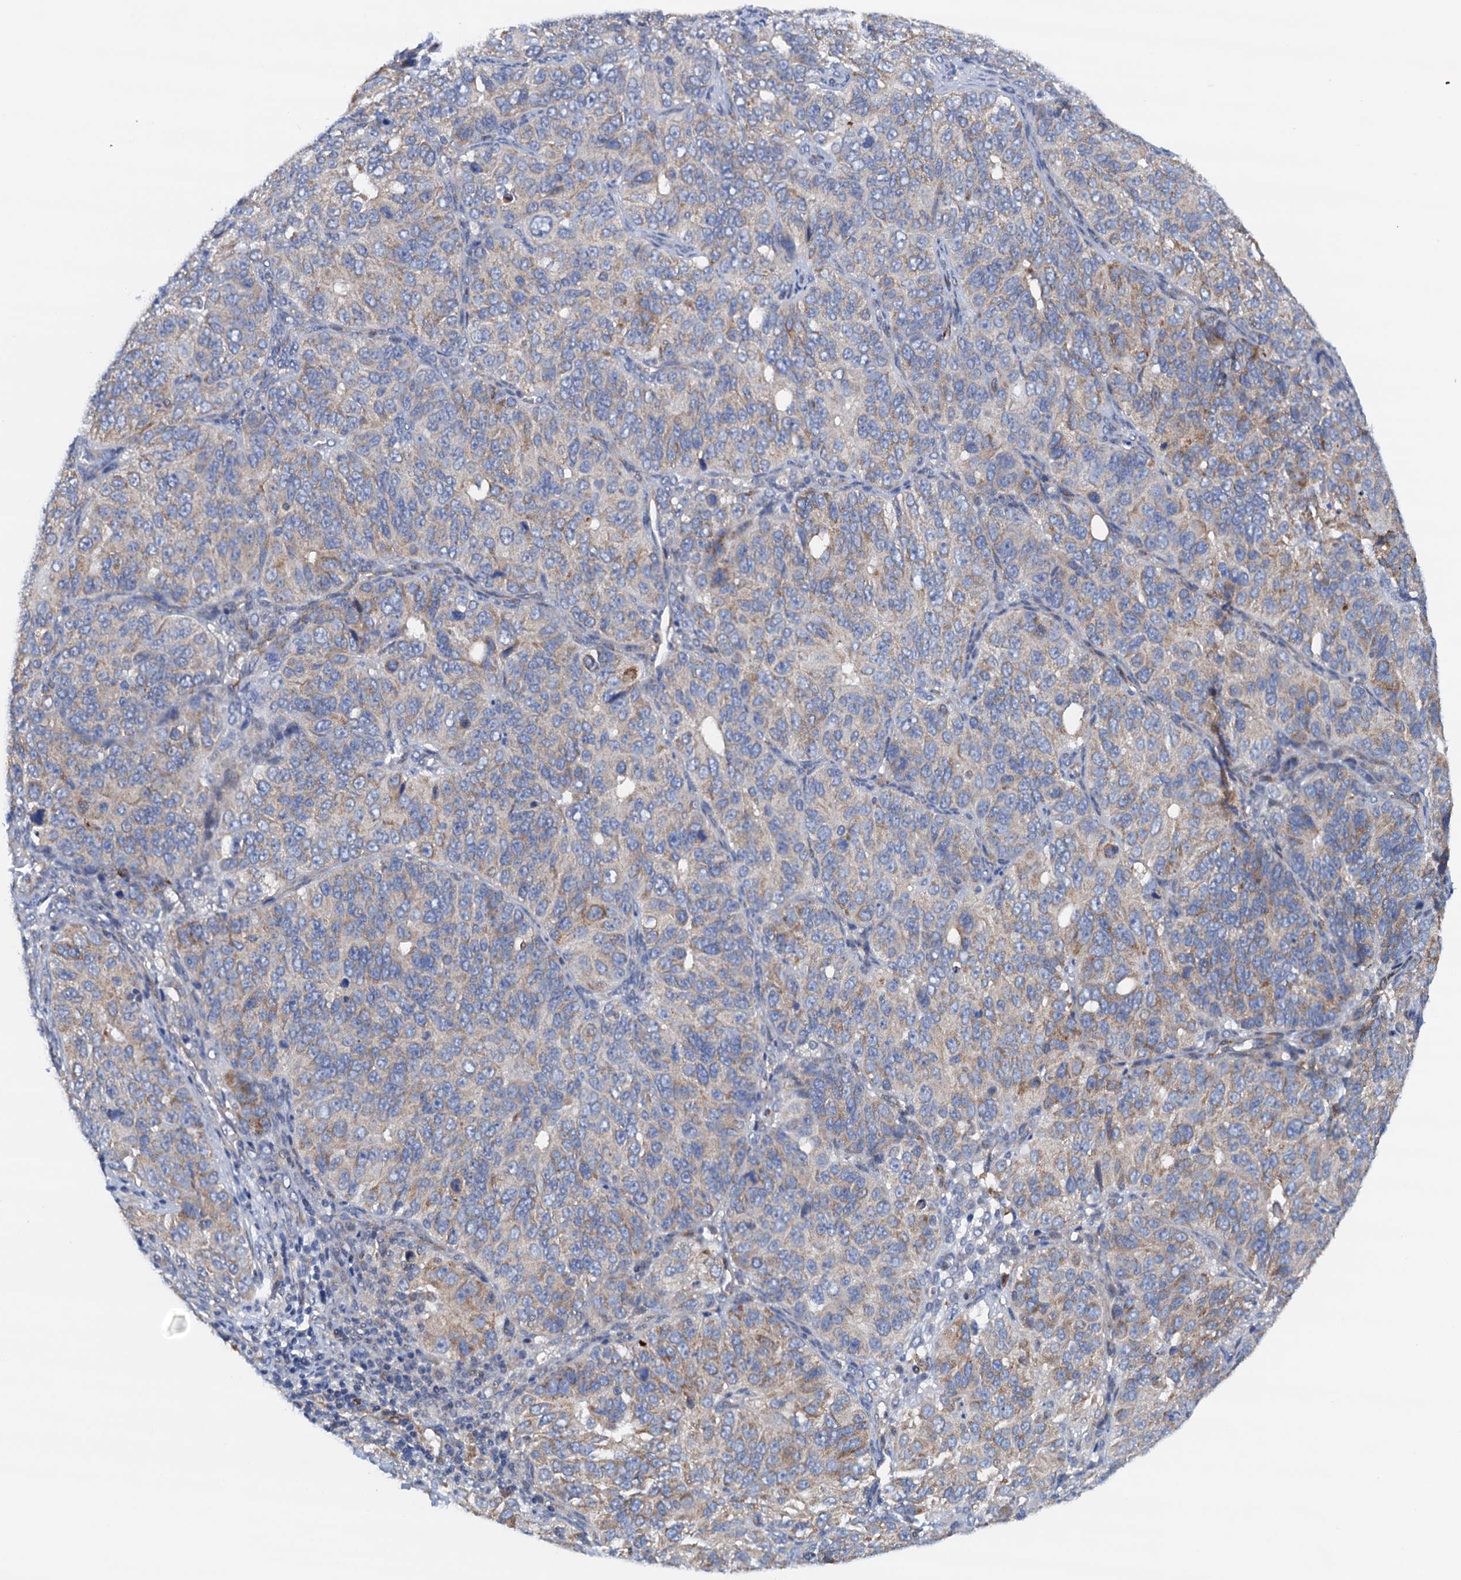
{"staining": {"intensity": "moderate", "quantity": "<25%", "location": "cytoplasmic/membranous"}, "tissue": "ovarian cancer", "cell_type": "Tumor cells", "image_type": "cancer", "snomed": [{"axis": "morphology", "description": "Carcinoma, endometroid"}, {"axis": "topography", "description": "Ovary"}], "caption": "Ovarian cancer tissue displays moderate cytoplasmic/membranous expression in approximately <25% of tumor cells, visualized by immunohistochemistry. Immunohistochemistry stains the protein in brown and the nuclei are stained blue.", "gene": "RASSF9", "patient": {"sex": "female", "age": 51}}